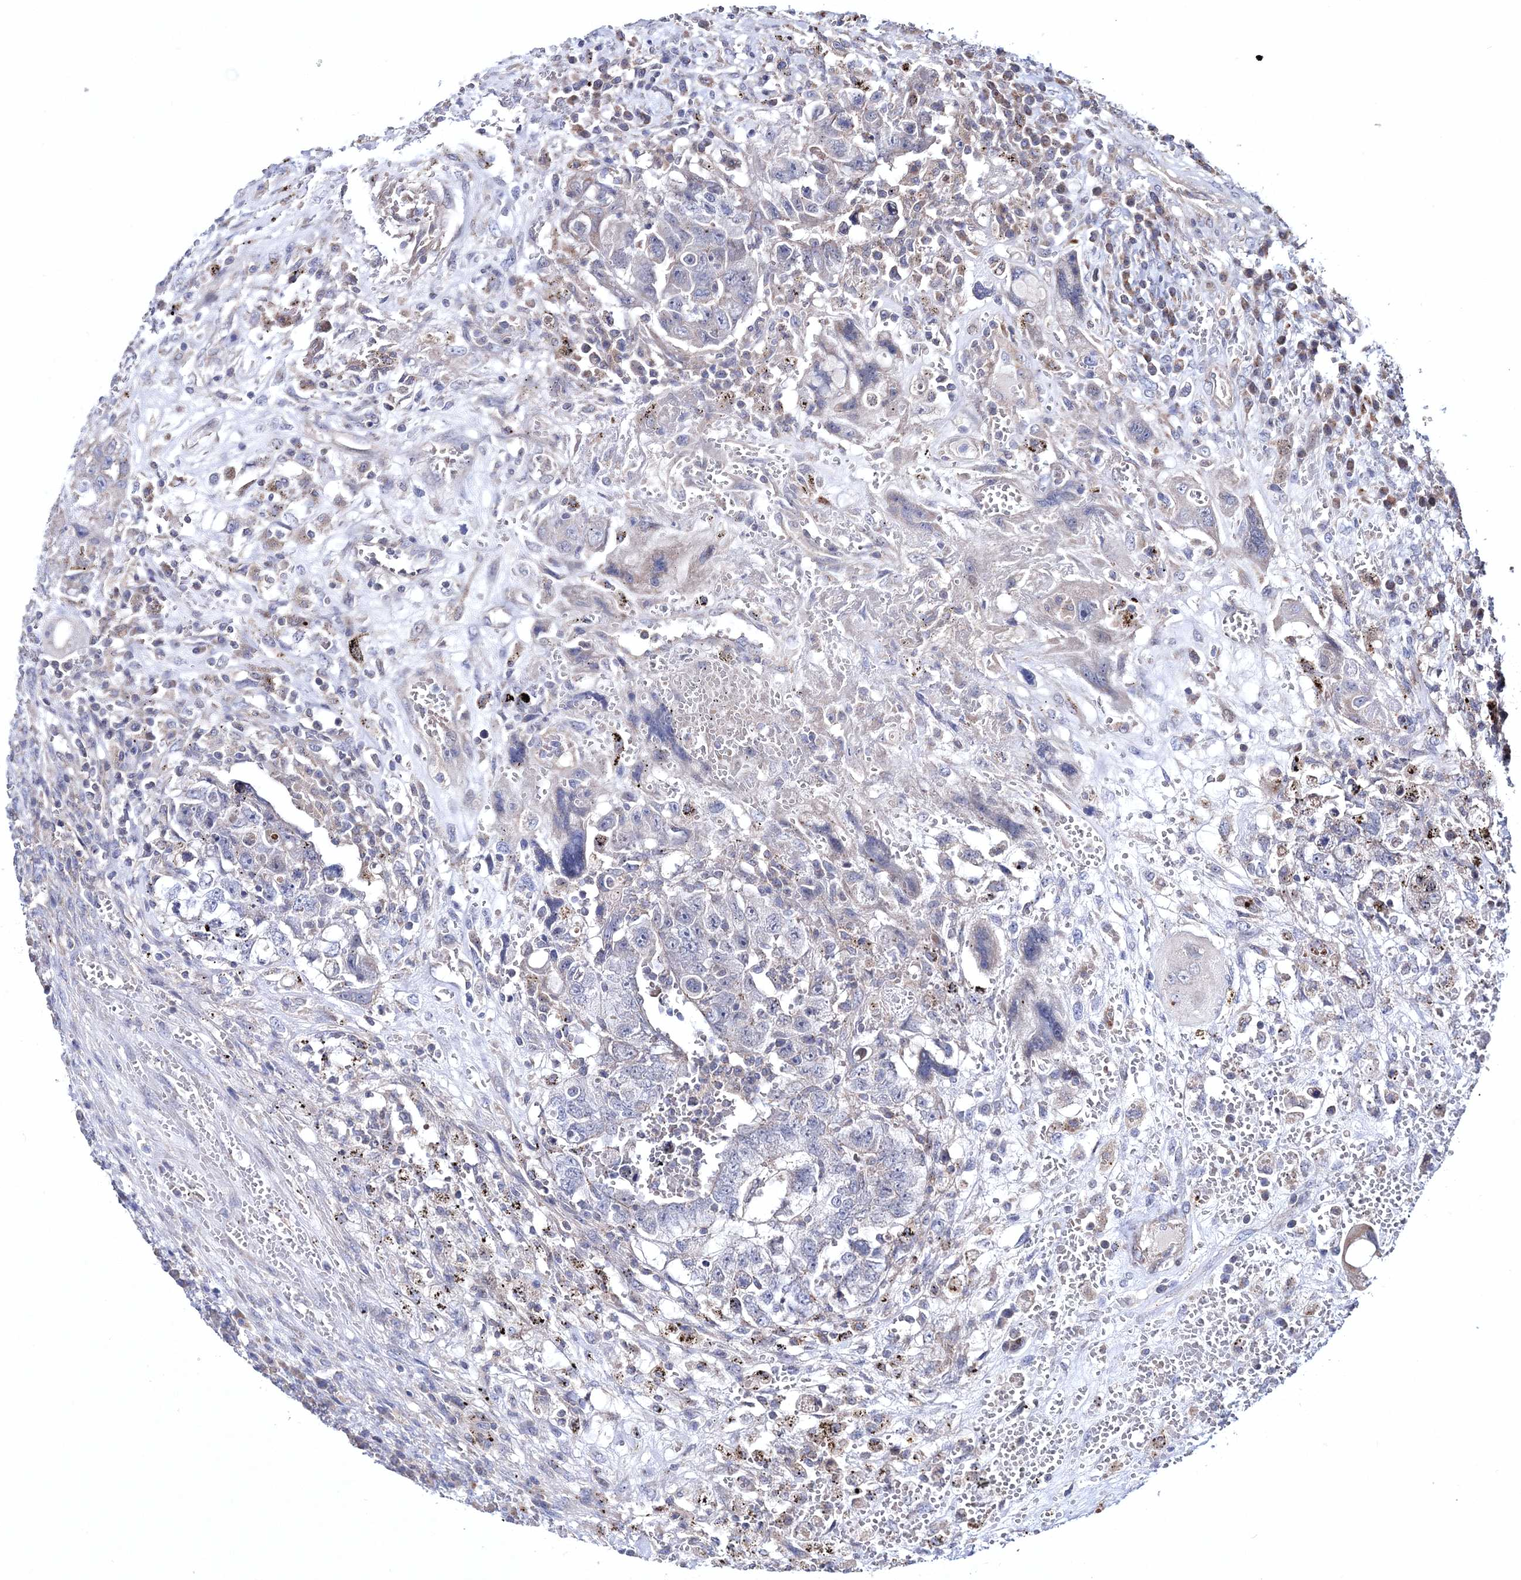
{"staining": {"intensity": "negative", "quantity": "none", "location": "none"}, "tissue": "testis cancer", "cell_type": "Tumor cells", "image_type": "cancer", "snomed": [{"axis": "morphology", "description": "Carcinoma, Embryonal, NOS"}, {"axis": "topography", "description": "Testis"}], "caption": "IHC of human testis cancer shows no expression in tumor cells. (Immunohistochemistry, brightfield microscopy, high magnification).", "gene": "PPP2R2B", "patient": {"sex": "male", "age": 26}}